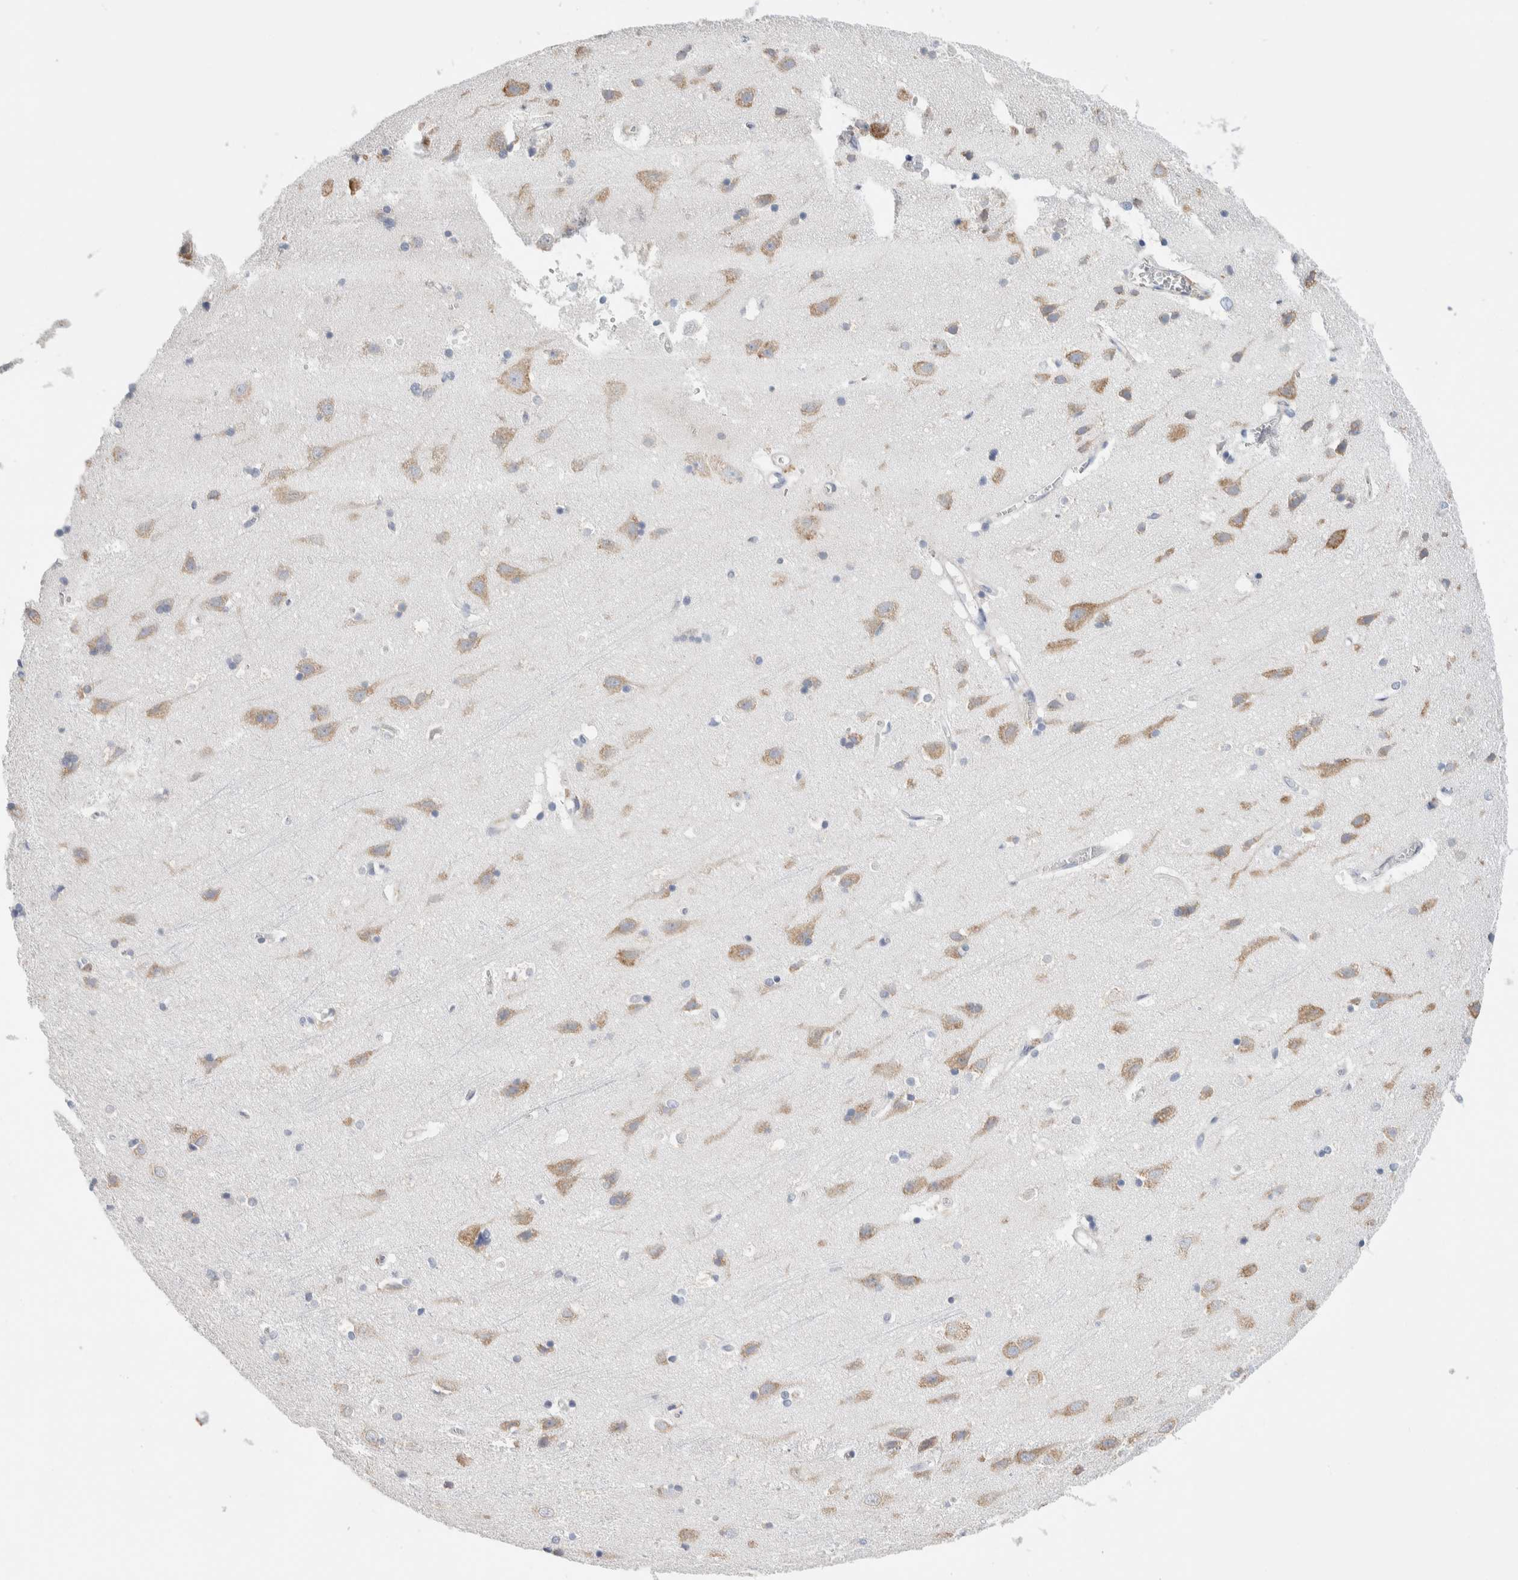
{"staining": {"intensity": "negative", "quantity": "none", "location": "none"}, "tissue": "cerebral cortex", "cell_type": "Endothelial cells", "image_type": "normal", "snomed": [{"axis": "morphology", "description": "Normal tissue, NOS"}, {"axis": "topography", "description": "Cerebral cortex"}], "caption": "IHC micrograph of unremarkable cerebral cortex: cerebral cortex stained with DAB (3,3'-diaminobenzidine) displays no significant protein positivity in endothelial cells. (Brightfield microscopy of DAB immunohistochemistry at high magnification).", "gene": "RACK1", "patient": {"sex": "male", "age": 54}}